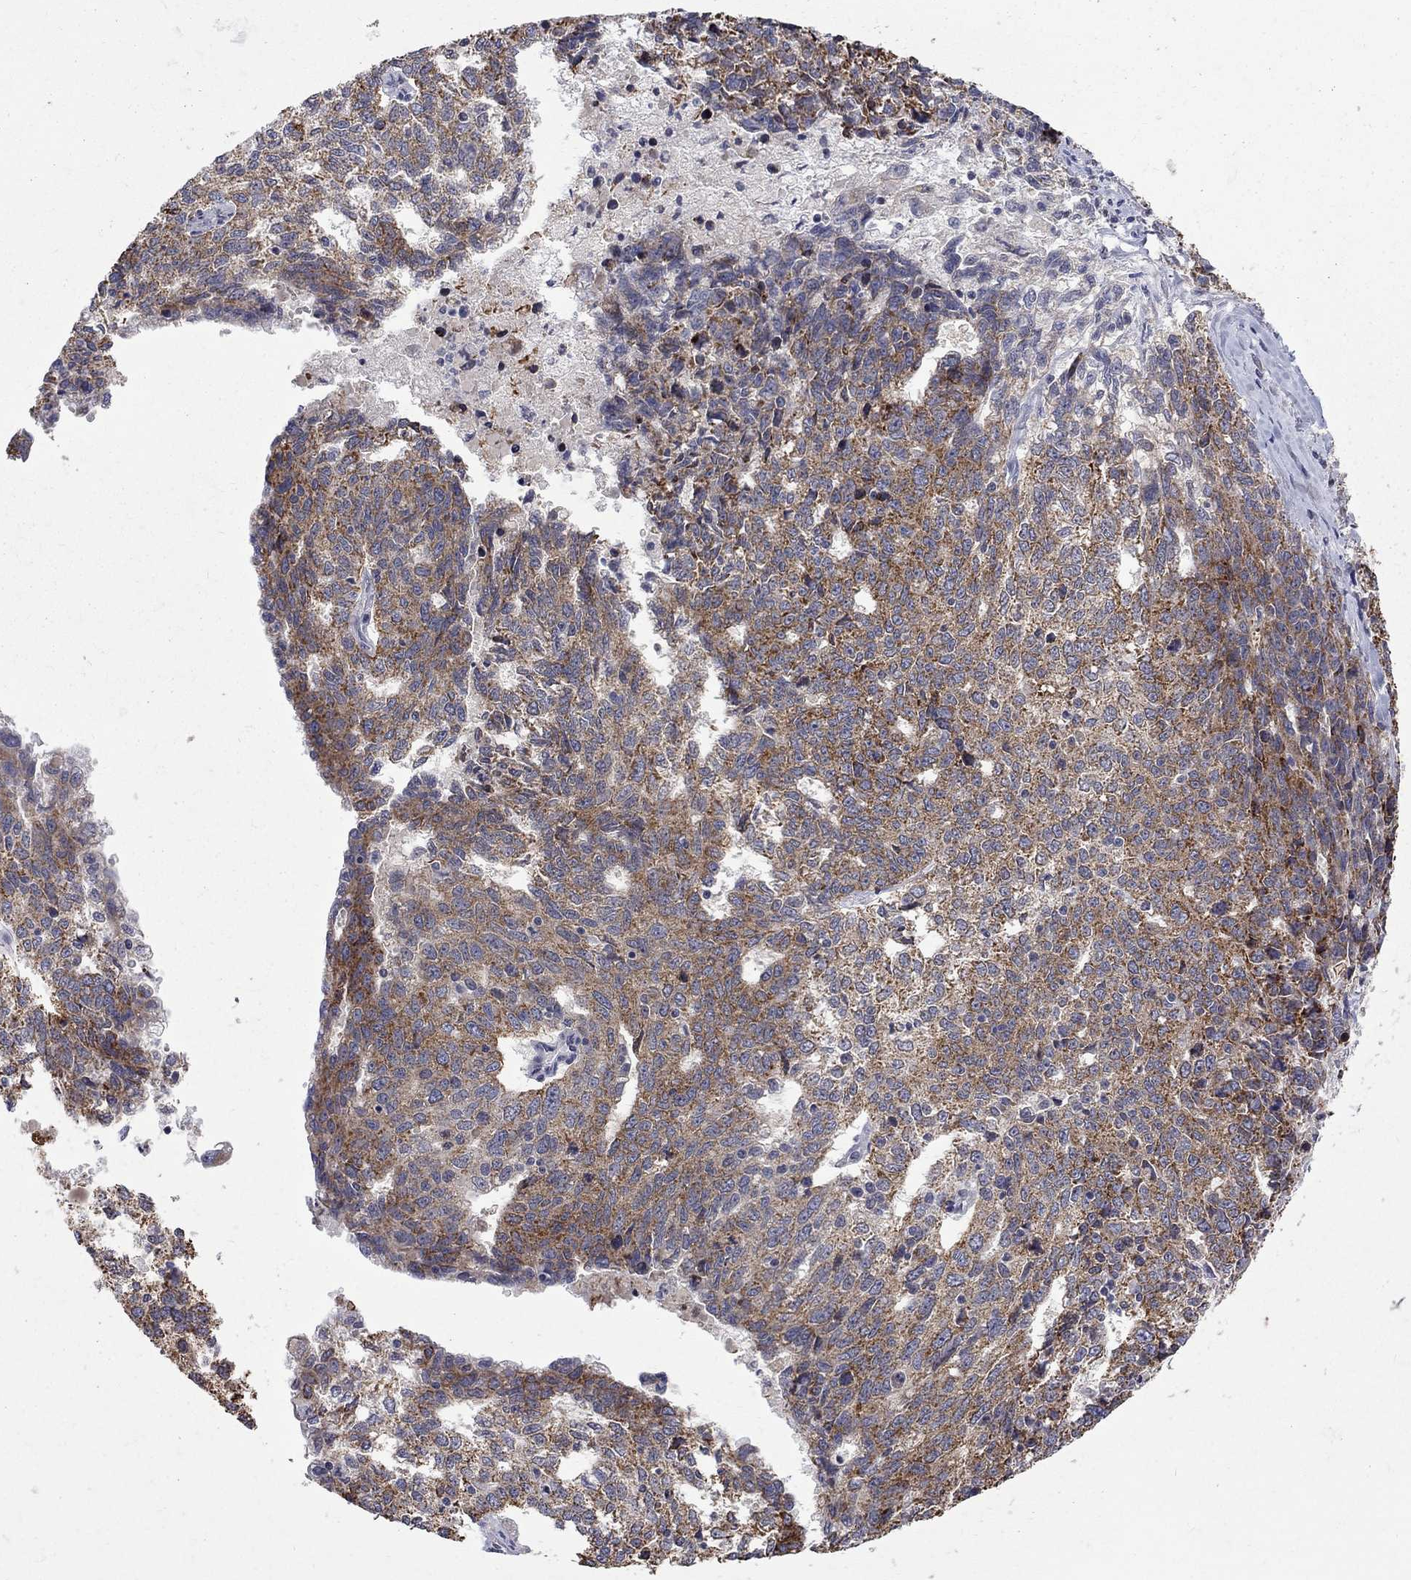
{"staining": {"intensity": "moderate", "quantity": ">75%", "location": "cytoplasmic/membranous"}, "tissue": "ovarian cancer", "cell_type": "Tumor cells", "image_type": "cancer", "snomed": [{"axis": "morphology", "description": "Cystadenocarcinoma, serous, NOS"}, {"axis": "topography", "description": "Ovary"}], "caption": "Immunohistochemical staining of ovarian serous cystadenocarcinoma reveals medium levels of moderate cytoplasmic/membranous protein positivity in approximately >75% of tumor cells. (DAB = brown stain, brightfield microscopy at high magnification).", "gene": "SH2B1", "patient": {"sex": "female", "age": 71}}